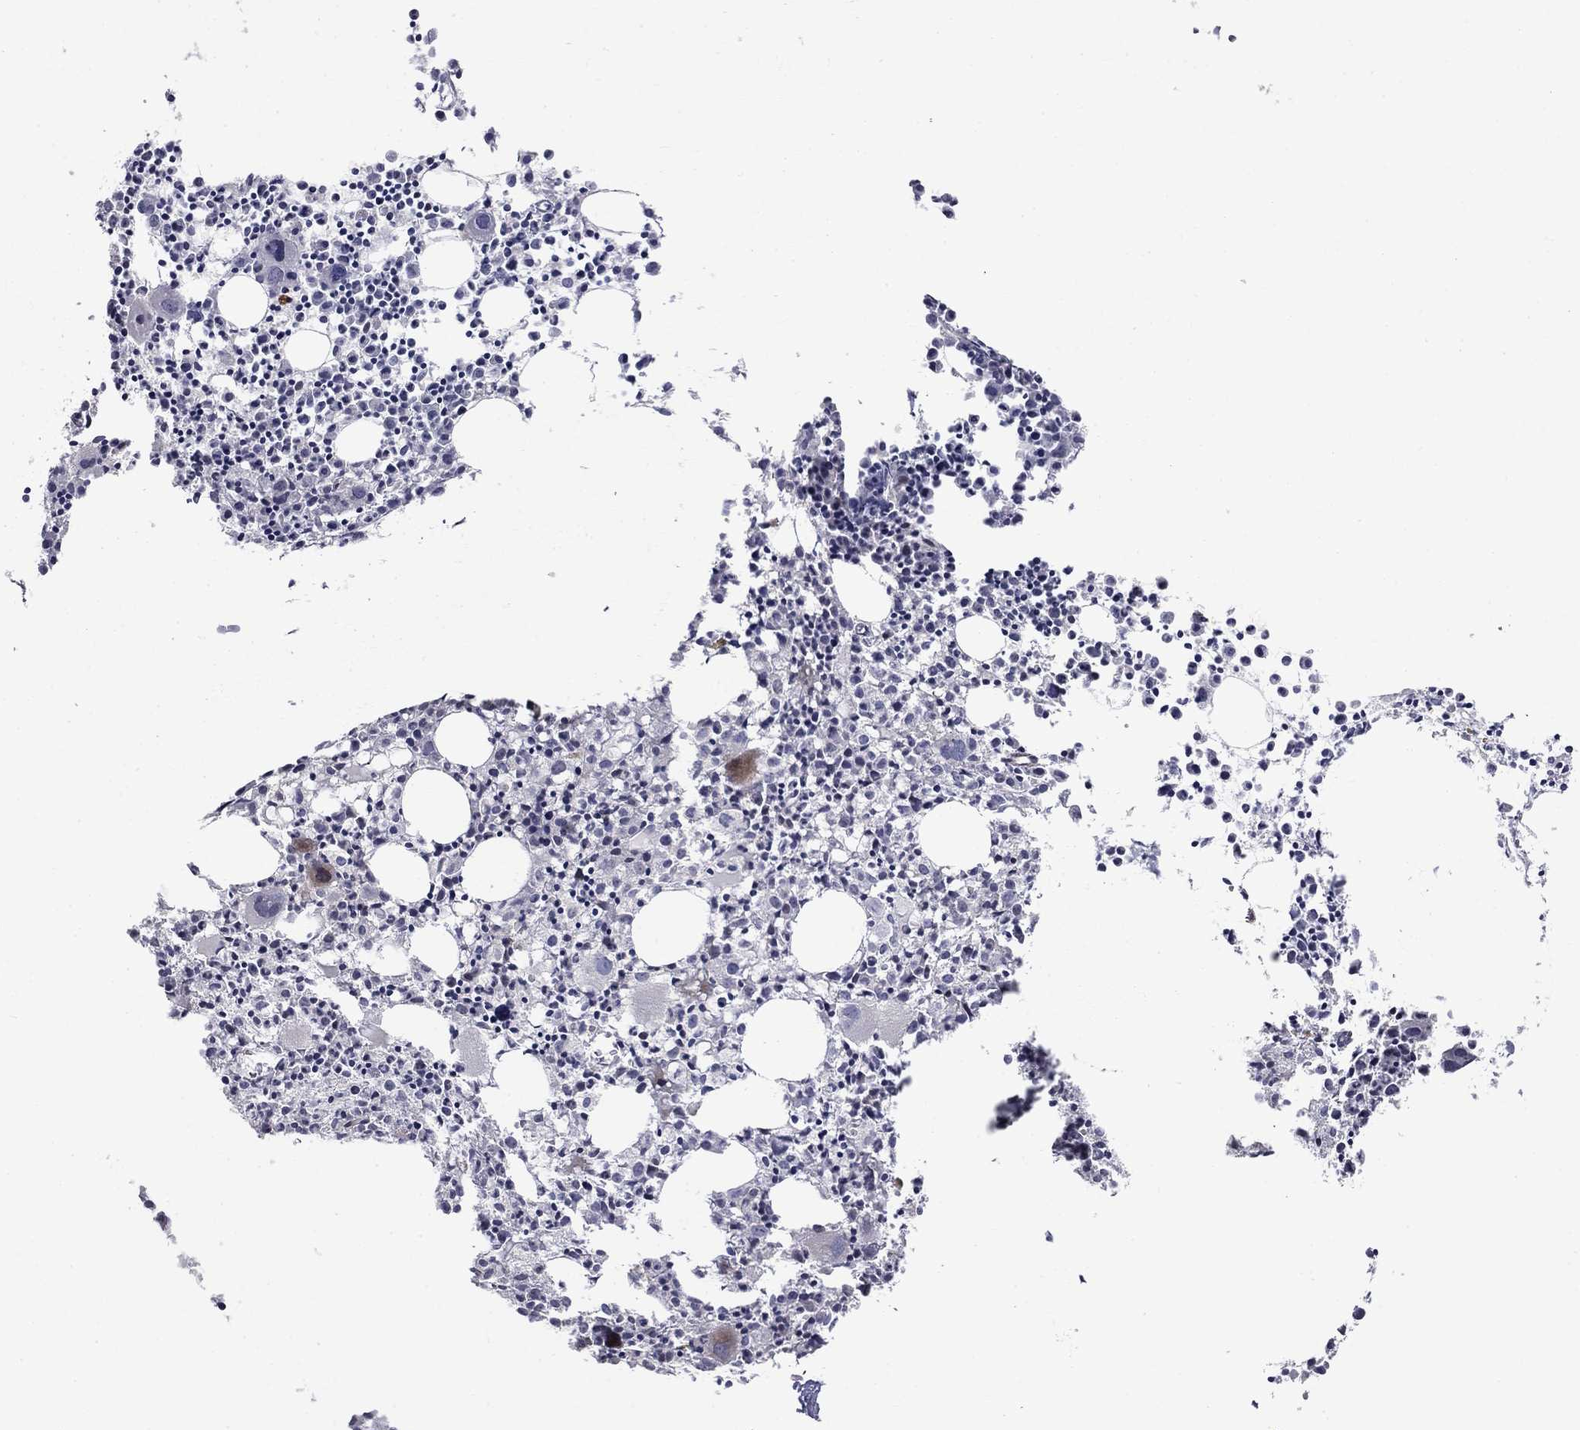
{"staining": {"intensity": "weak", "quantity": "<25%", "location": "cytoplasmic/membranous"}, "tissue": "bone marrow", "cell_type": "Hematopoietic cells", "image_type": "normal", "snomed": [{"axis": "morphology", "description": "Normal tissue, NOS"}, {"axis": "morphology", "description": "Inflammation, NOS"}, {"axis": "topography", "description": "Bone marrow"}], "caption": "IHC of benign human bone marrow exhibits no expression in hematopoietic cells.", "gene": "MIOS", "patient": {"sex": "male", "age": 3}}